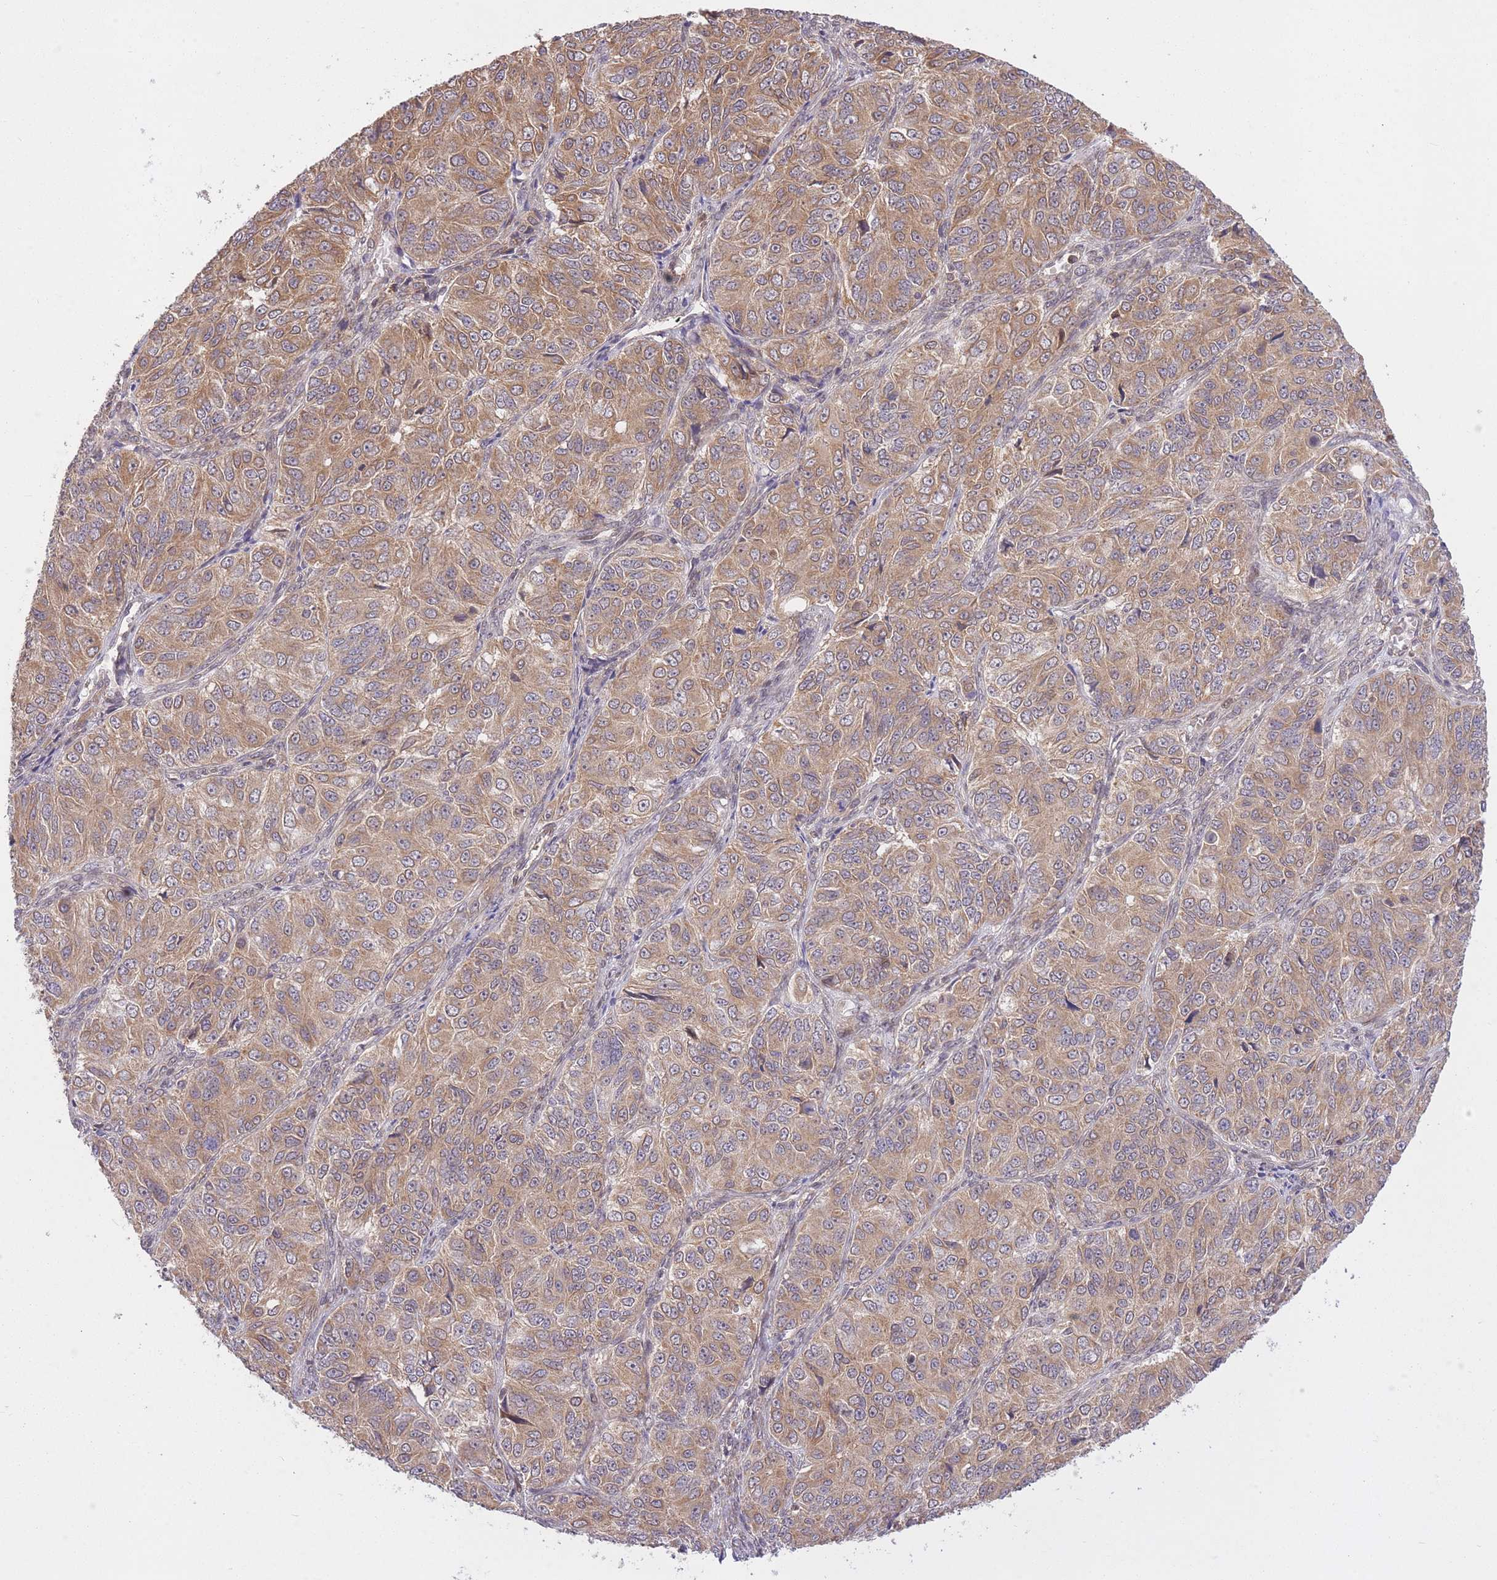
{"staining": {"intensity": "moderate", "quantity": ">75%", "location": "cytoplasmic/membranous"}, "tissue": "ovarian cancer", "cell_type": "Tumor cells", "image_type": "cancer", "snomed": [{"axis": "morphology", "description": "Carcinoma, endometroid"}, {"axis": "topography", "description": "Ovary"}], "caption": "Ovarian cancer tissue displays moderate cytoplasmic/membranous staining in approximately >75% of tumor cells, visualized by immunohistochemistry.", "gene": "ZNF391", "patient": {"sex": "female", "age": 51}}